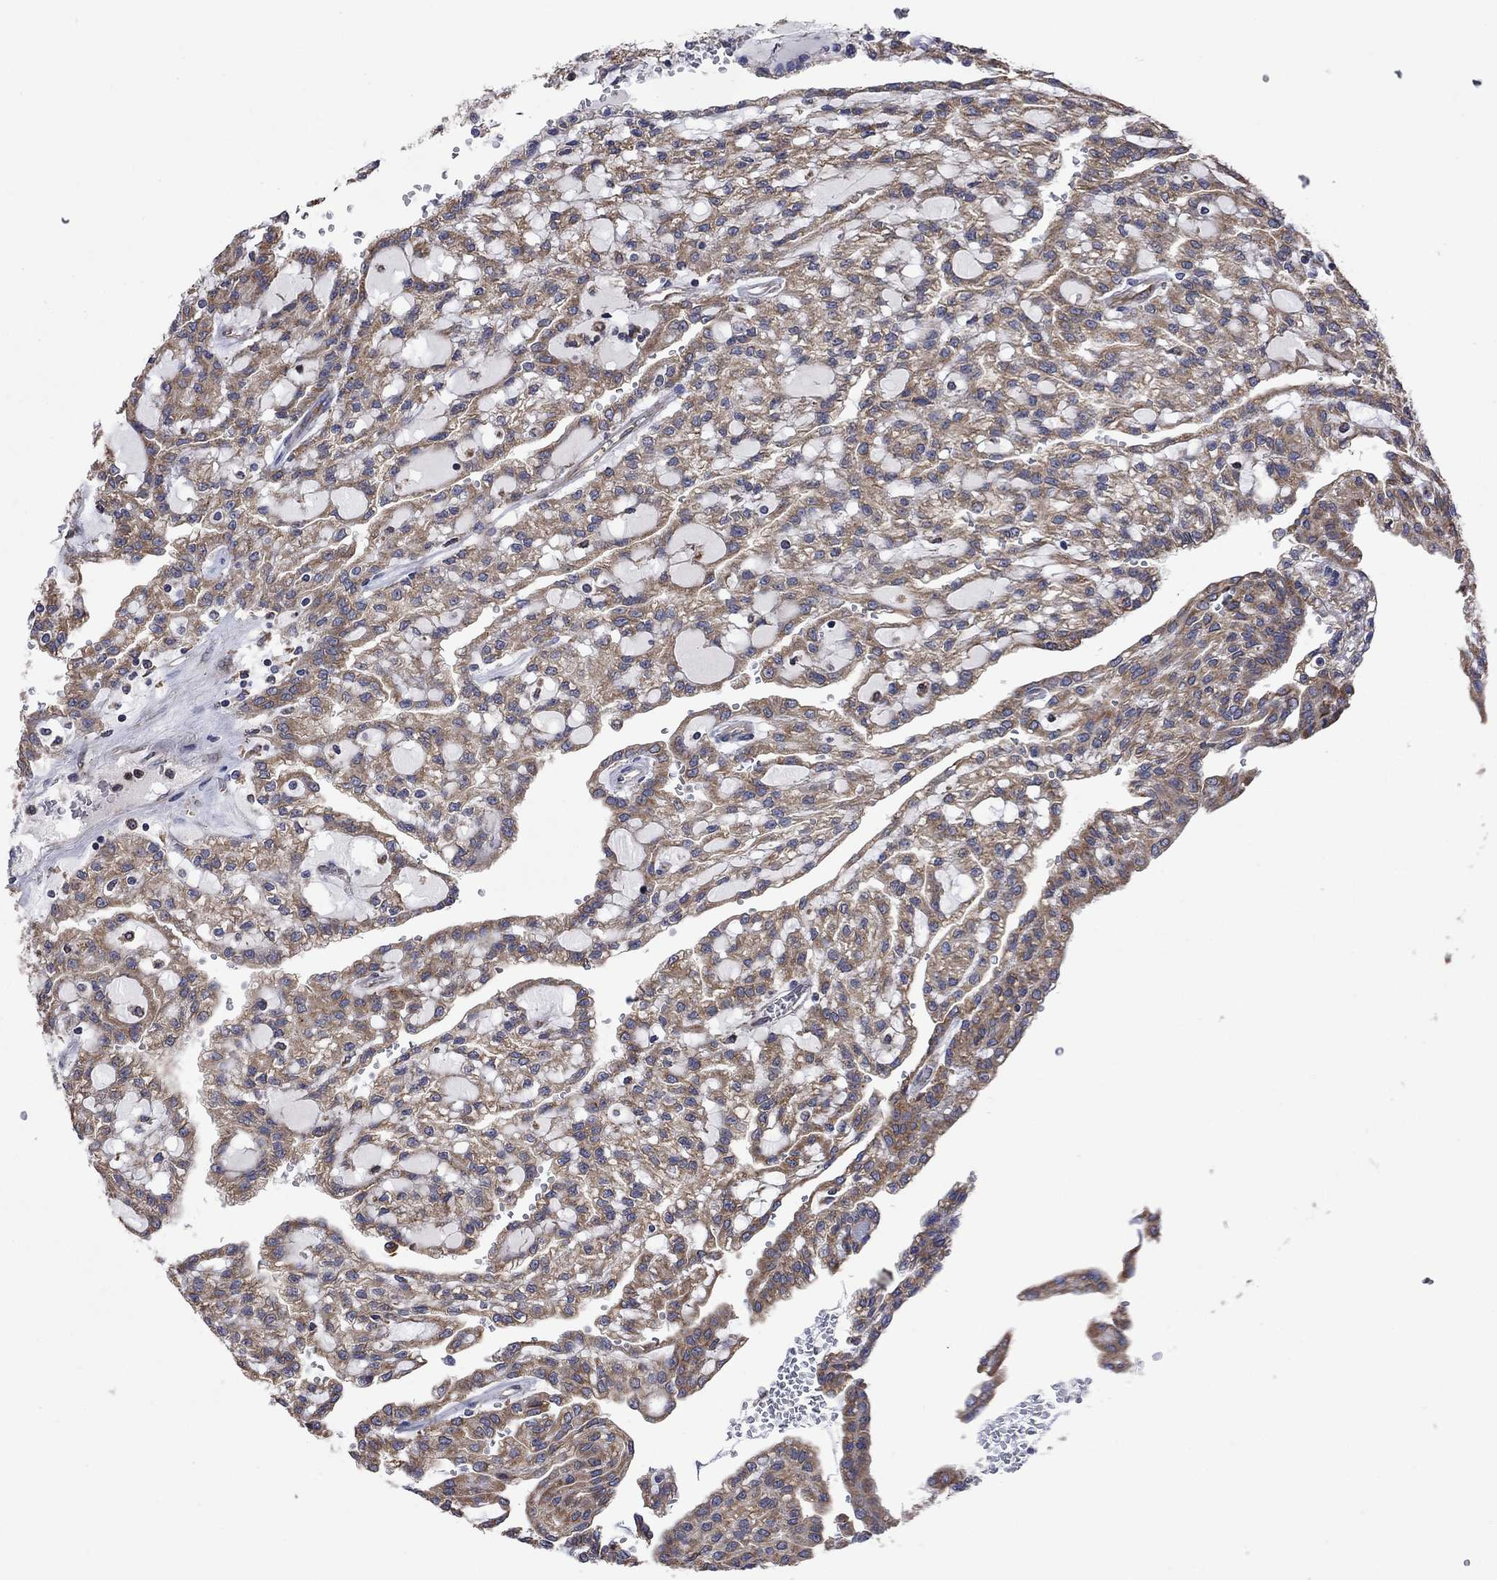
{"staining": {"intensity": "moderate", "quantity": ">75%", "location": "cytoplasmic/membranous"}, "tissue": "renal cancer", "cell_type": "Tumor cells", "image_type": "cancer", "snomed": [{"axis": "morphology", "description": "Adenocarcinoma, NOS"}, {"axis": "topography", "description": "Kidney"}], "caption": "Moderate cytoplasmic/membranous expression is identified in about >75% of tumor cells in renal adenocarcinoma.", "gene": "FURIN", "patient": {"sex": "male", "age": 63}}